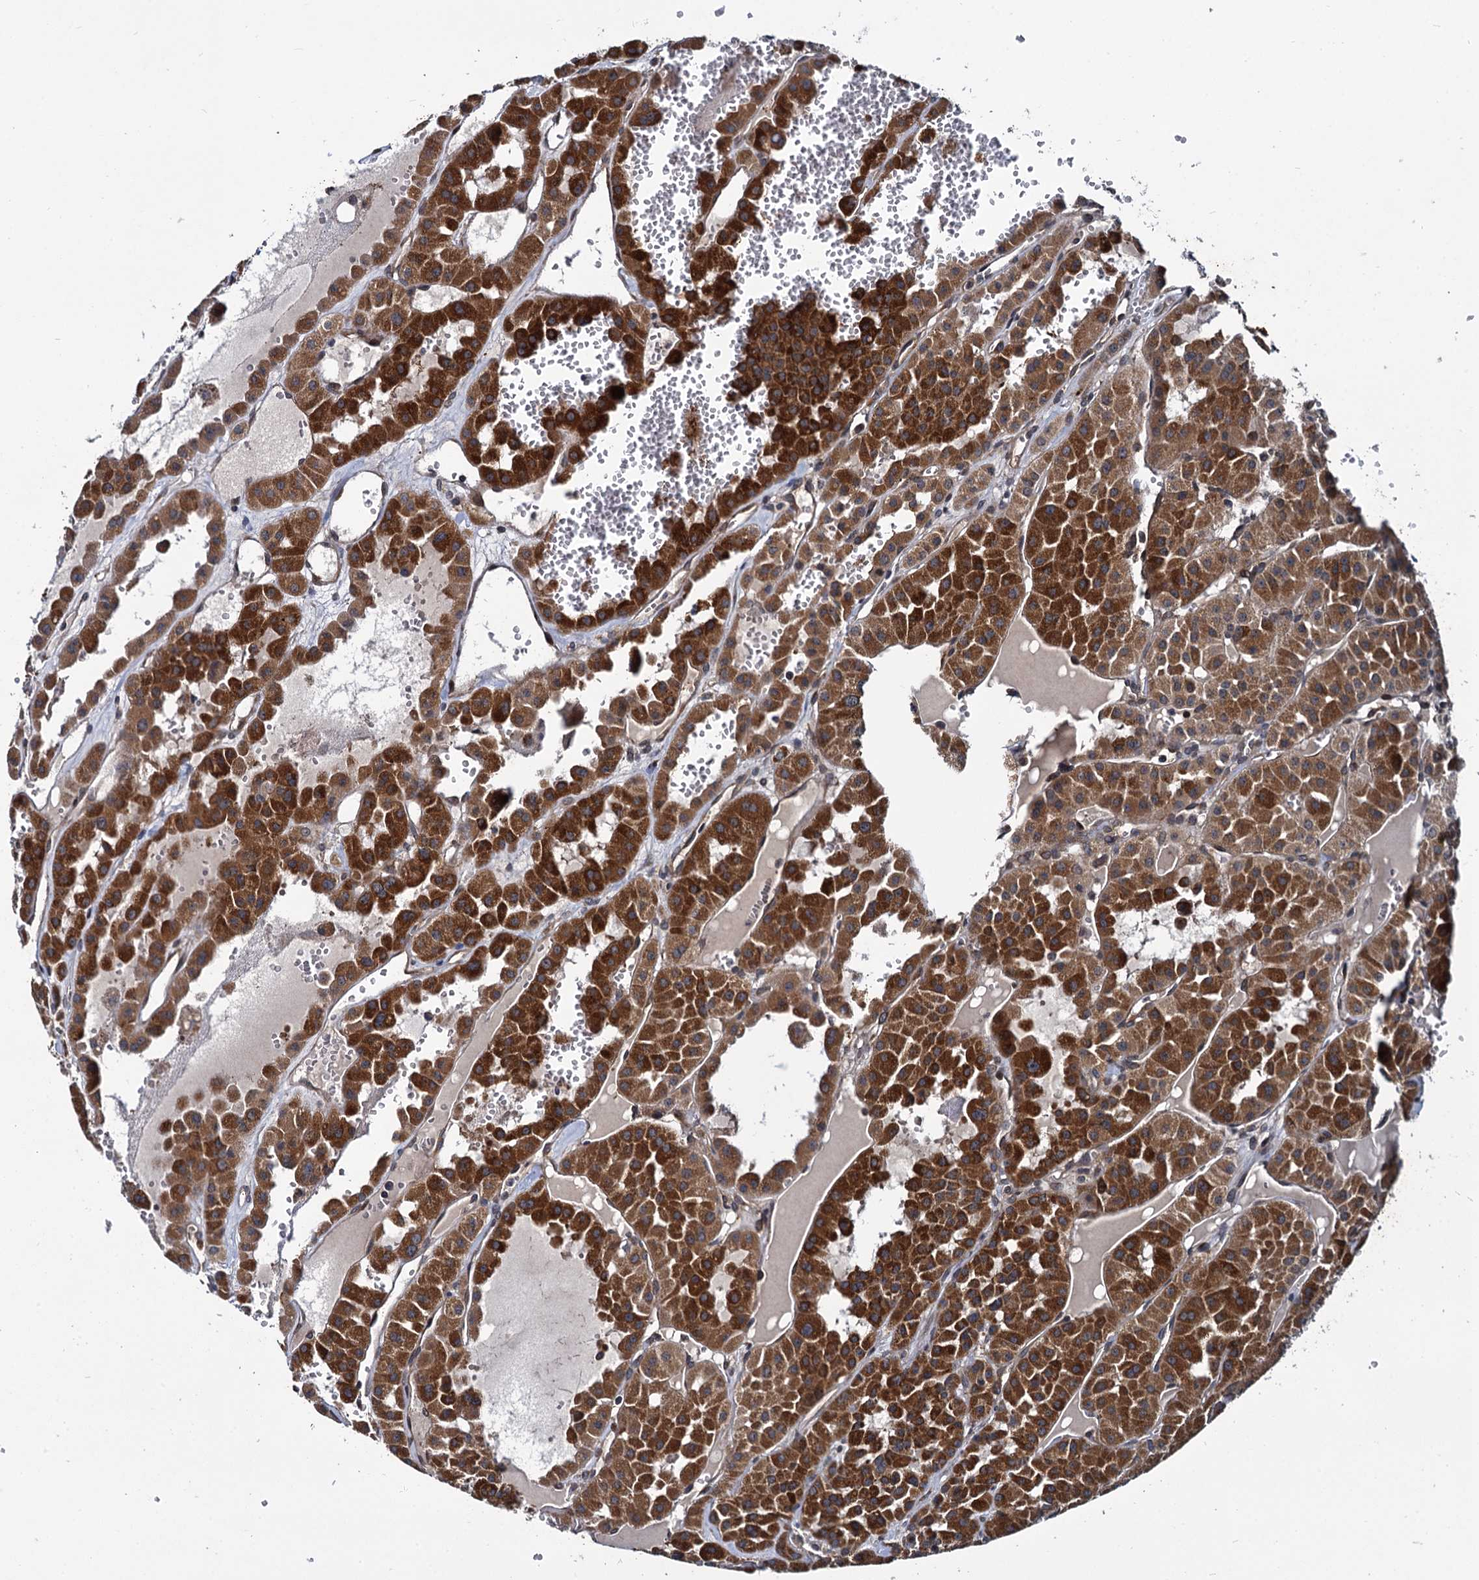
{"staining": {"intensity": "strong", "quantity": ">75%", "location": "cytoplasmic/membranous"}, "tissue": "renal cancer", "cell_type": "Tumor cells", "image_type": "cancer", "snomed": [{"axis": "morphology", "description": "Carcinoma, NOS"}, {"axis": "topography", "description": "Kidney"}], "caption": "The micrograph reveals staining of renal cancer (carcinoma), revealing strong cytoplasmic/membranous protein positivity (brown color) within tumor cells.", "gene": "ARHGAP42", "patient": {"sex": "female", "age": 75}}